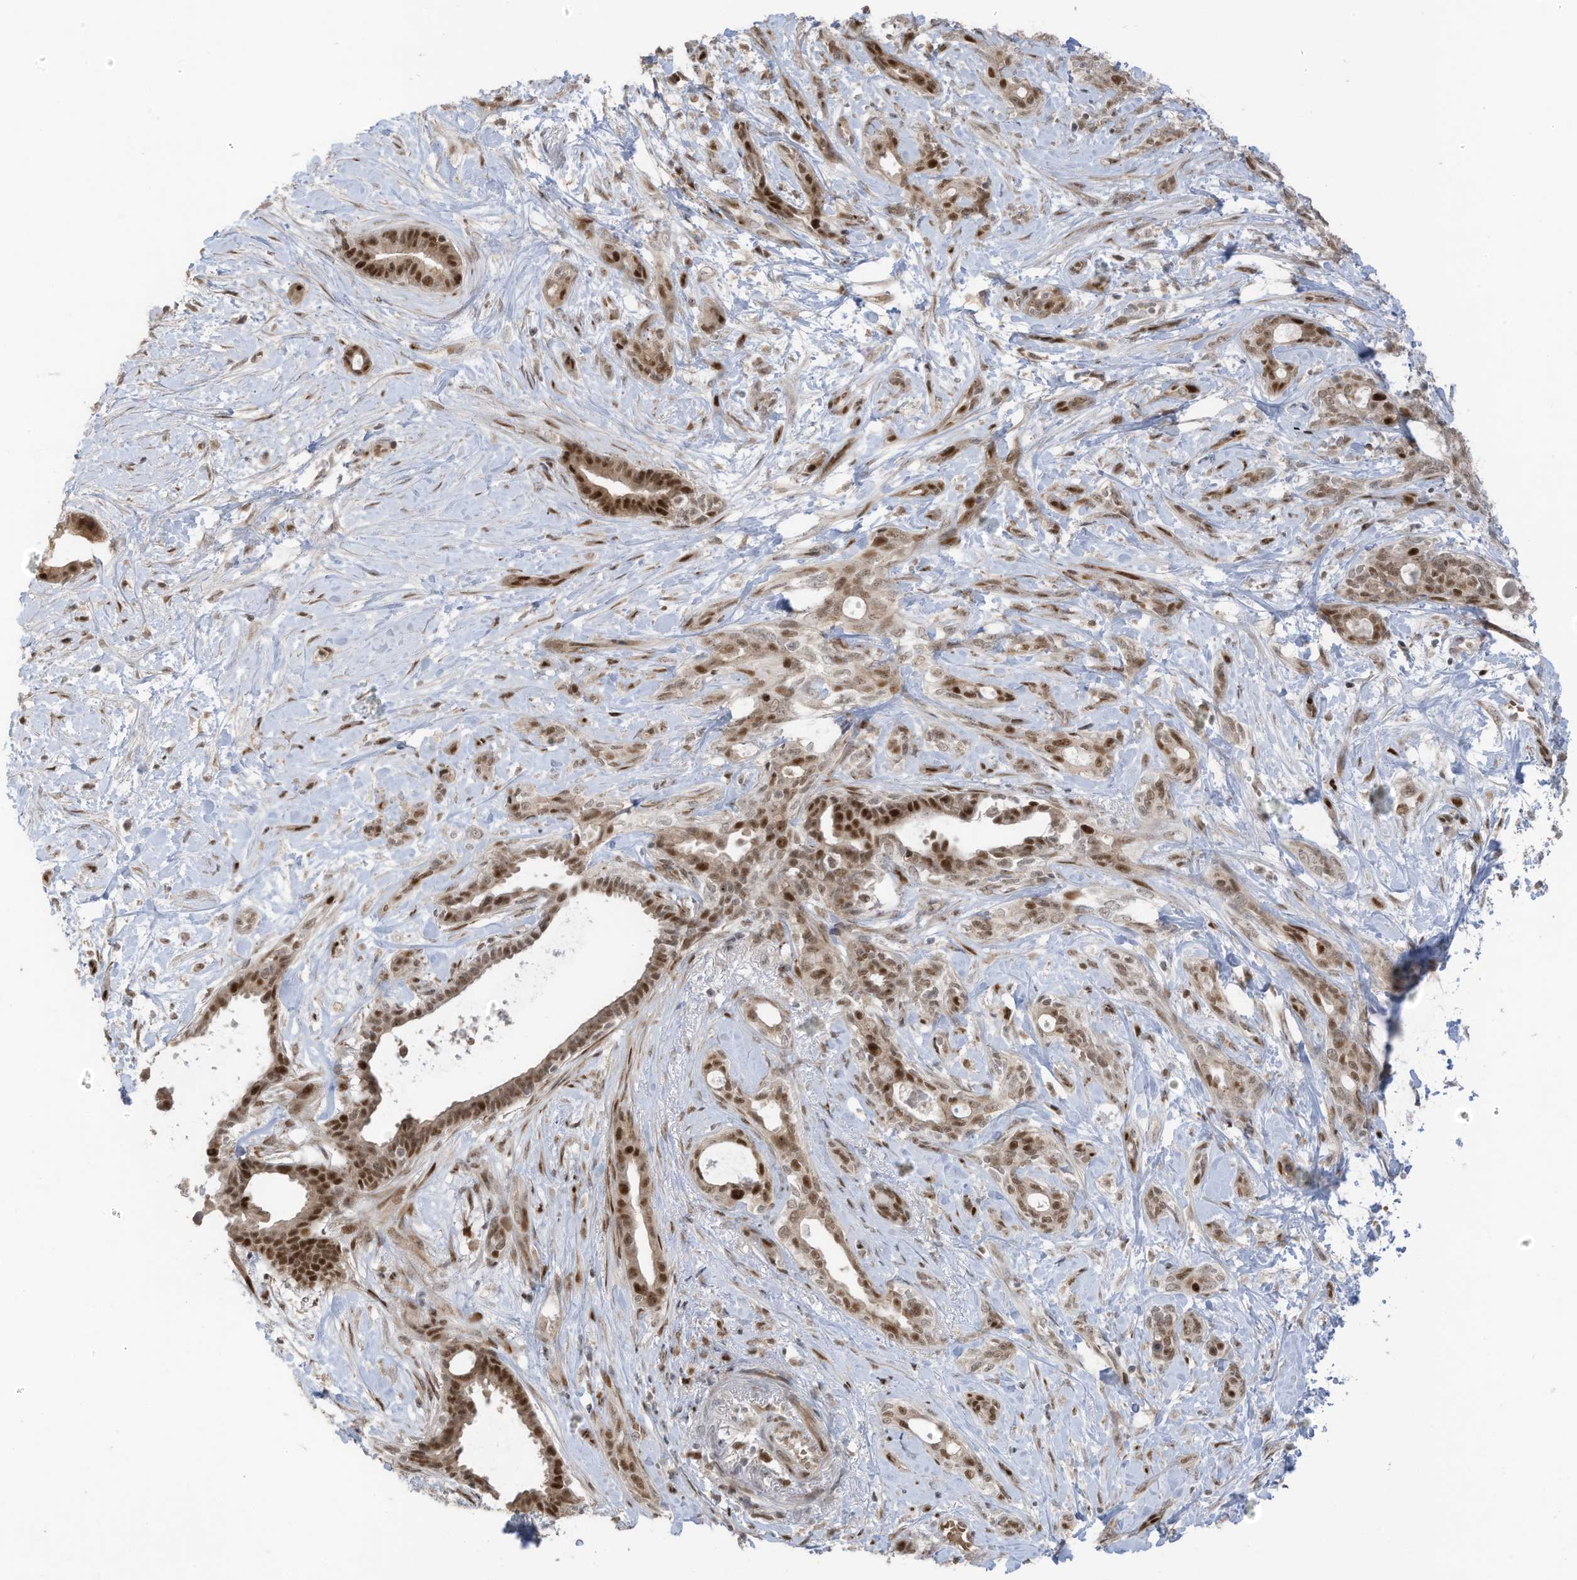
{"staining": {"intensity": "moderate", "quantity": ">75%", "location": "cytoplasmic/membranous,nuclear"}, "tissue": "pancreatic cancer", "cell_type": "Tumor cells", "image_type": "cancer", "snomed": [{"axis": "morphology", "description": "Normal tissue, NOS"}, {"axis": "morphology", "description": "Adenocarcinoma, NOS"}, {"axis": "topography", "description": "Pancreas"}, {"axis": "topography", "description": "Peripheral nerve tissue"}], "caption": "There is medium levels of moderate cytoplasmic/membranous and nuclear expression in tumor cells of adenocarcinoma (pancreatic), as demonstrated by immunohistochemical staining (brown color).", "gene": "ZCWPW2", "patient": {"sex": "female", "age": 63}}